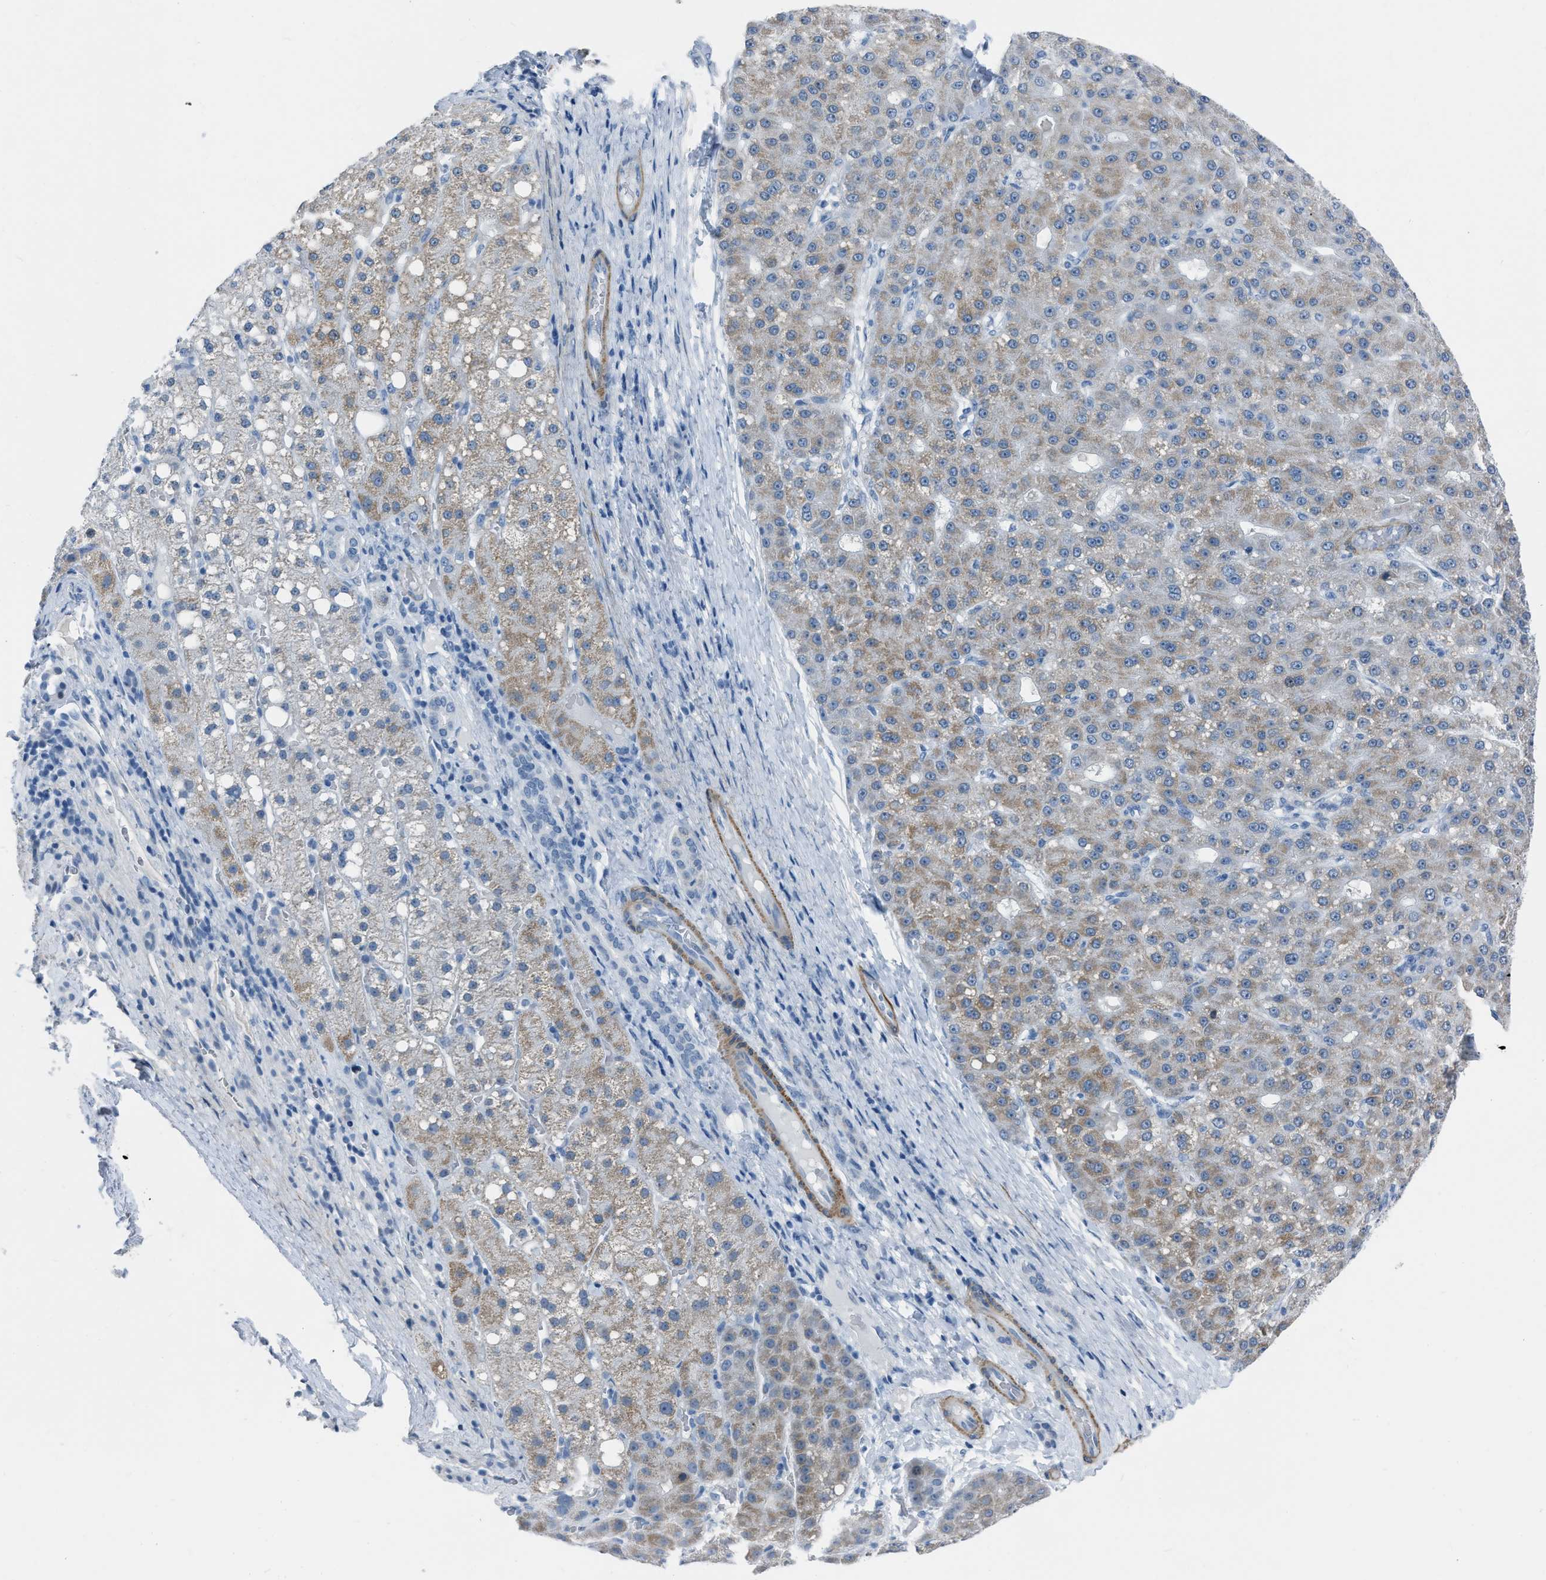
{"staining": {"intensity": "moderate", "quantity": "25%-75%", "location": "cytoplasmic/membranous"}, "tissue": "liver cancer", "cell_type": "Tumor cells", "image_type": "cancer", "snomed": [{"axis": "morphology", "description": "Carcinoma, Hepatocellular, NOS"}, {"axis": "topography", "description": "Liver"}], "caption": "Tumor cells show medium levels of moderate cytoplasmic/membranous expression in approximately 25%-75% of cells in human liver cancer (hepatocellular carcinoma).", "gene": "SPATC1L", "patient": {"sex": "male", "age": 67}}